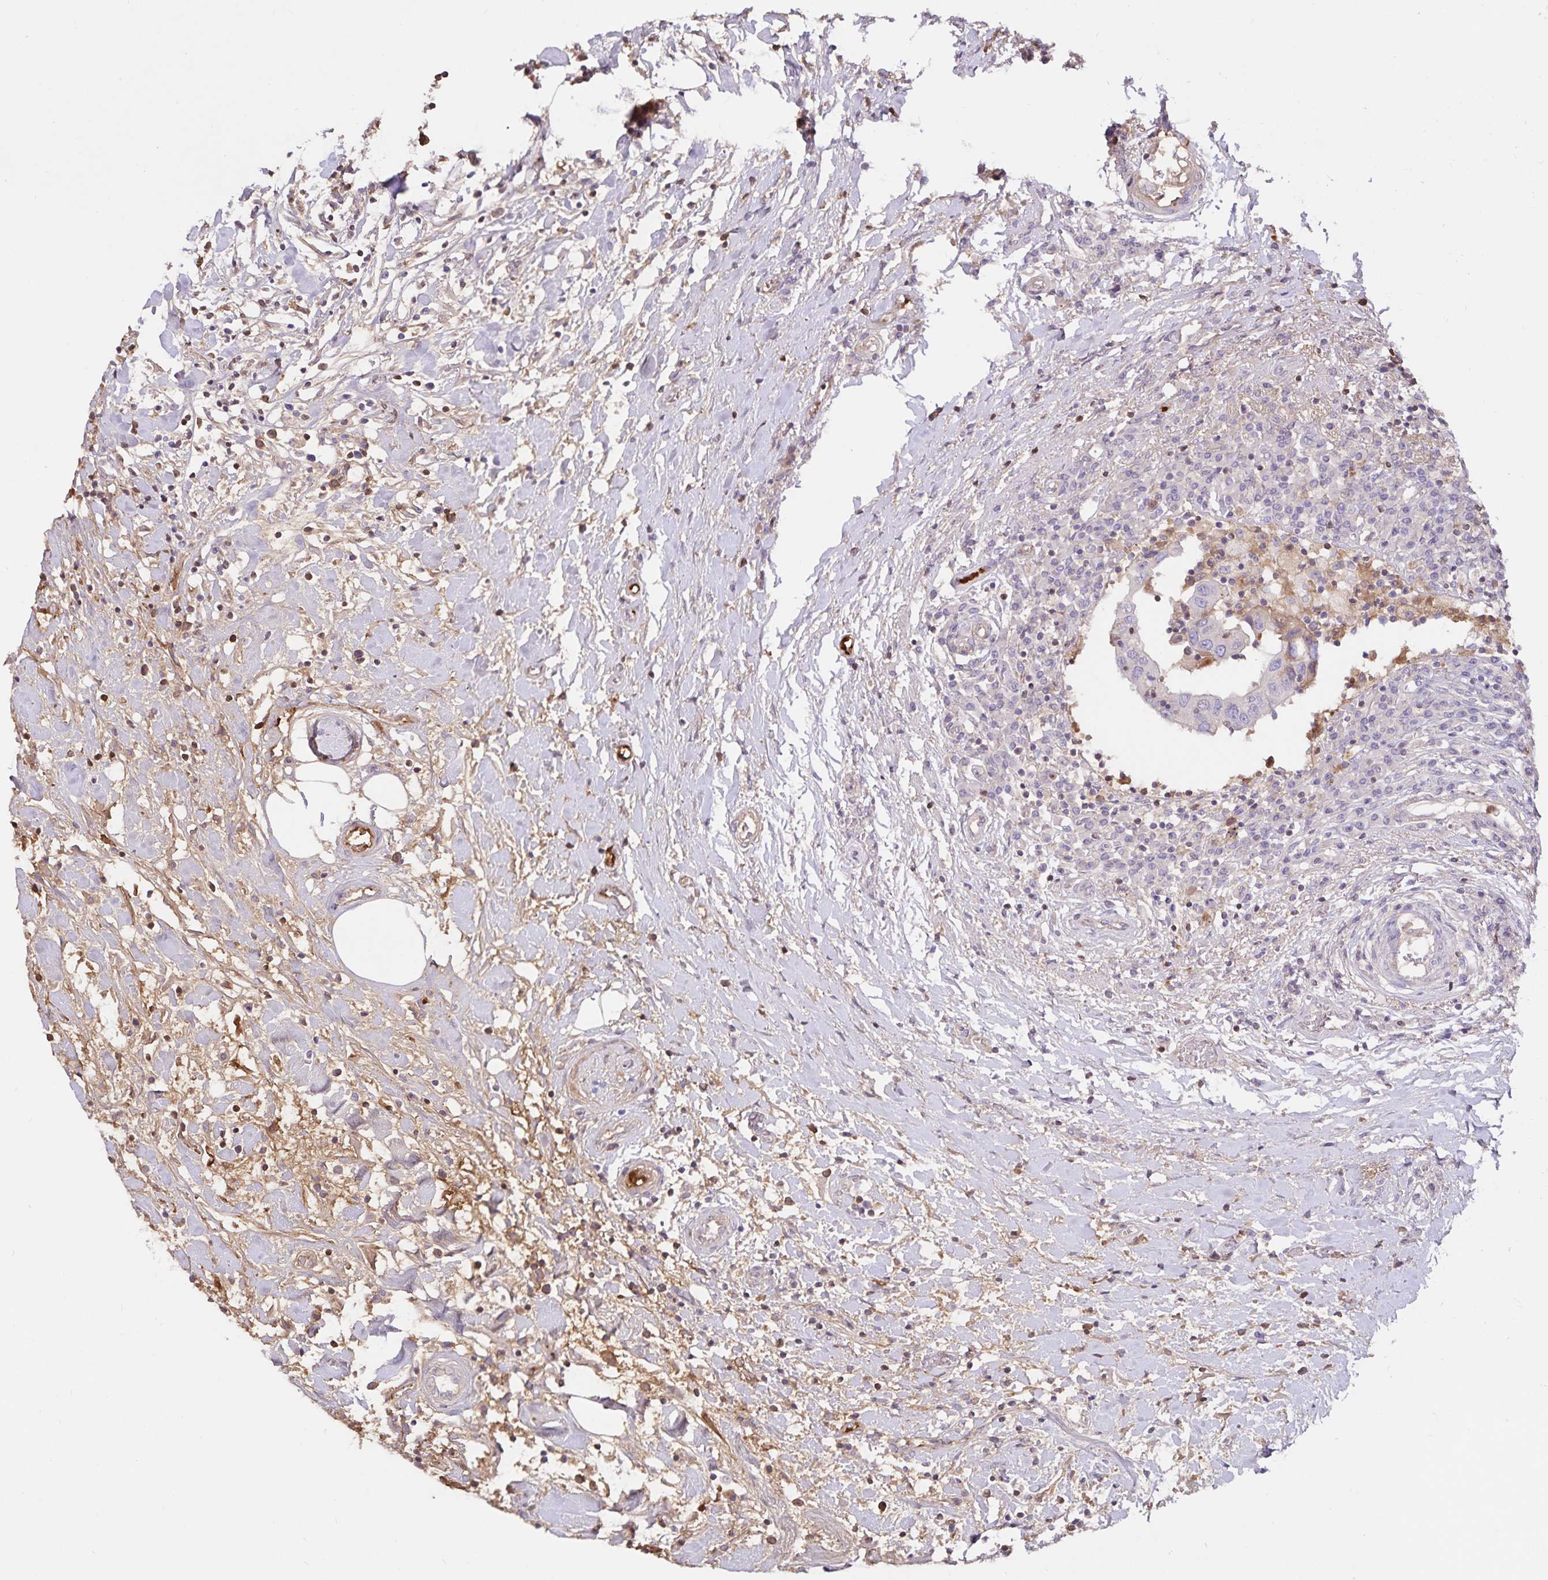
{"staining": {"intensity": "negative", "quantity": "none", "location": "none"}, "tissue": "urothelial cancer", "cell_type": "Tumor cells", "image_type": "cancer", "snomed": [{"axis": "morphology", "description": "Urothelial carcinoma, High grade"}, {"axis": "topography", "description": "Urinary bladder"}], "caption": "Image shows no significant protein positivity in tumor cells of urothelial cancer.", "gene": "FGG", "patient": {"sex": "male", "age": 61}}